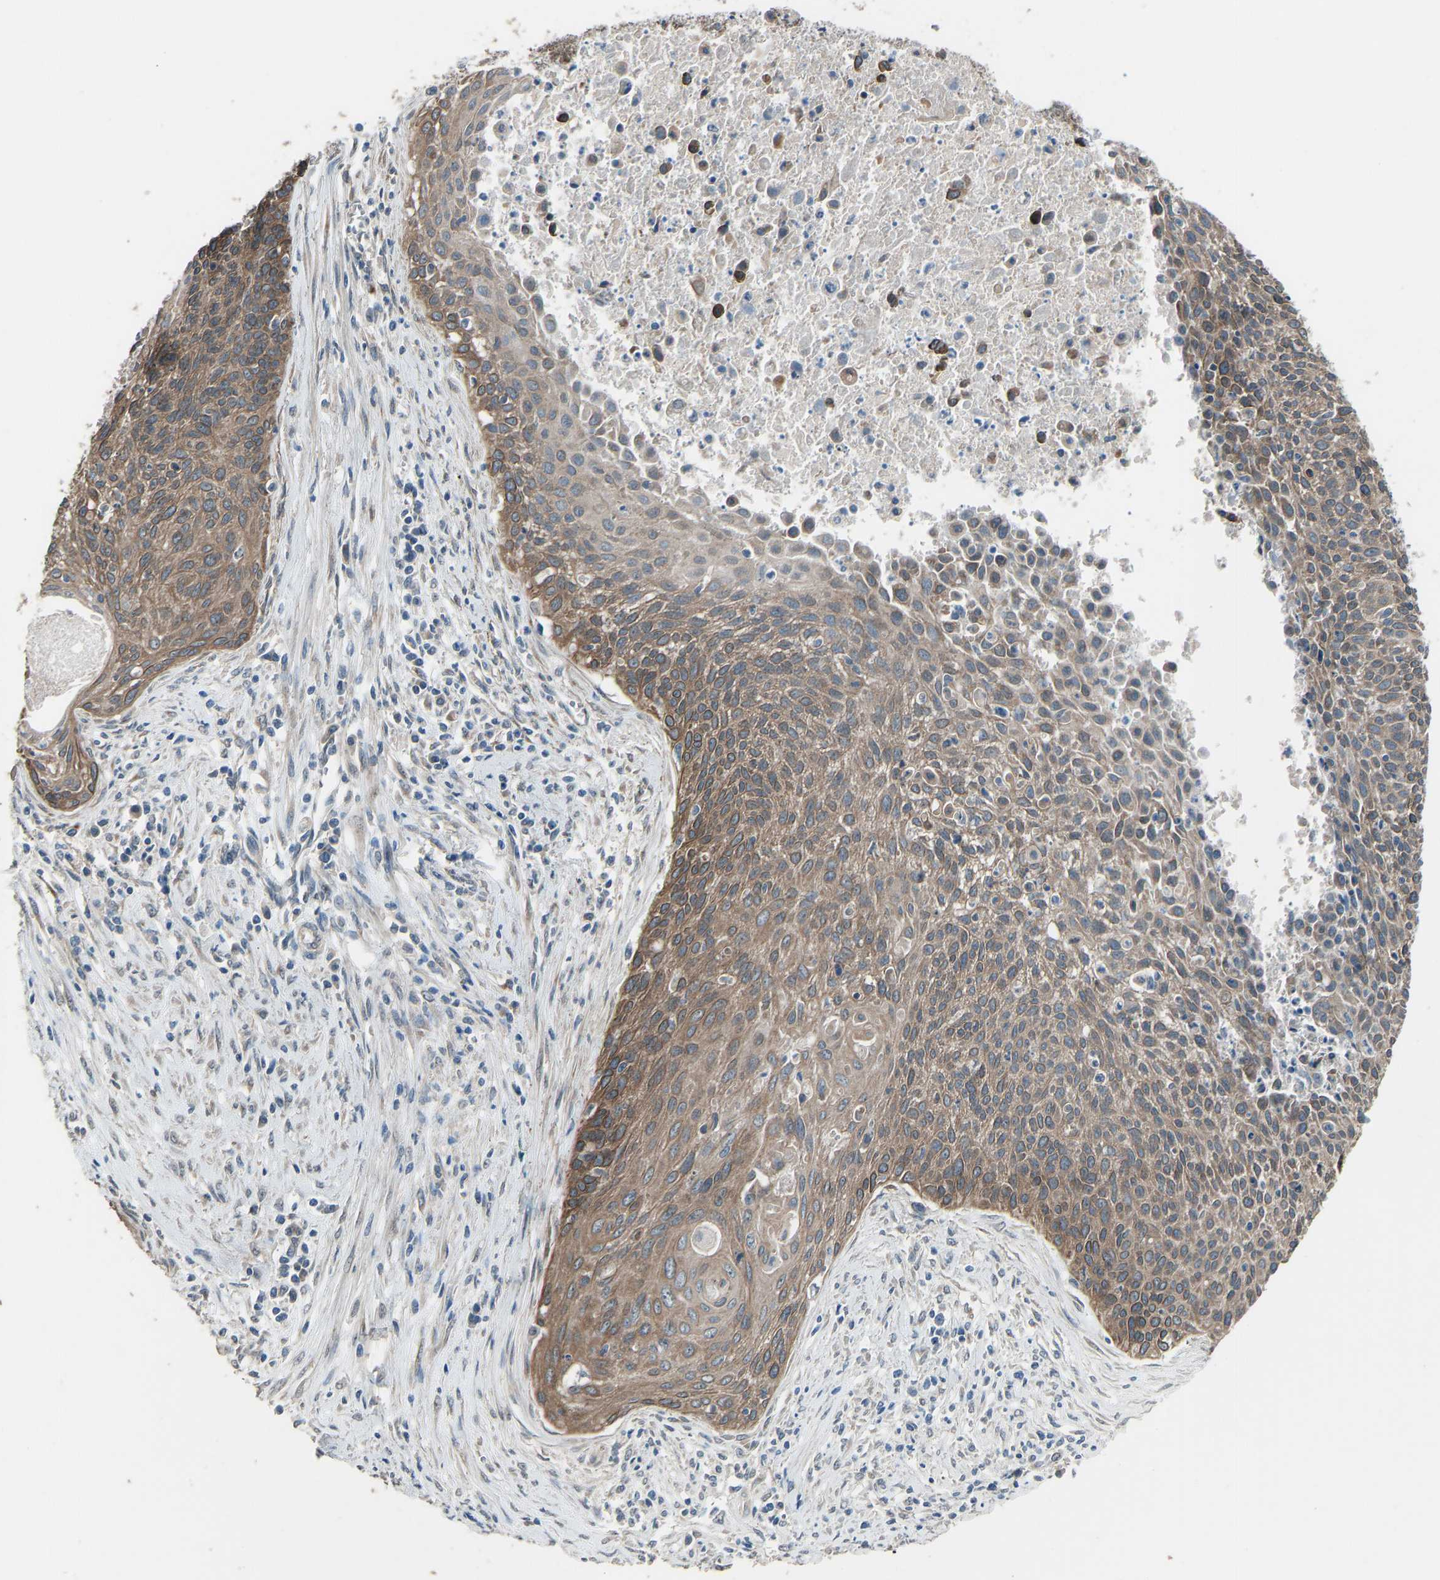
{"staining": {"intensity": "moderate", "quantity": ">75%", "location": "cytoplasmic/membranous"}, "tissue": "cervical cancer", "cell_type": "Tumor cells", "image_type": "cancer", "snomed": [{"axis": "morphology", "description": "Squamous cell carcinoma, NOS"}, {"axis": "topography", "description": "Cervix"}], "caption": "Cervical cancer (squamous cell carcinoma) was stained to show a protein in brown. There is medium levels of moderate cytoplasmic/membranous positivity in about >75% of tumor cells.", "gene": "SLC43A1", "patient": {"sex": "female", "age": 55}}